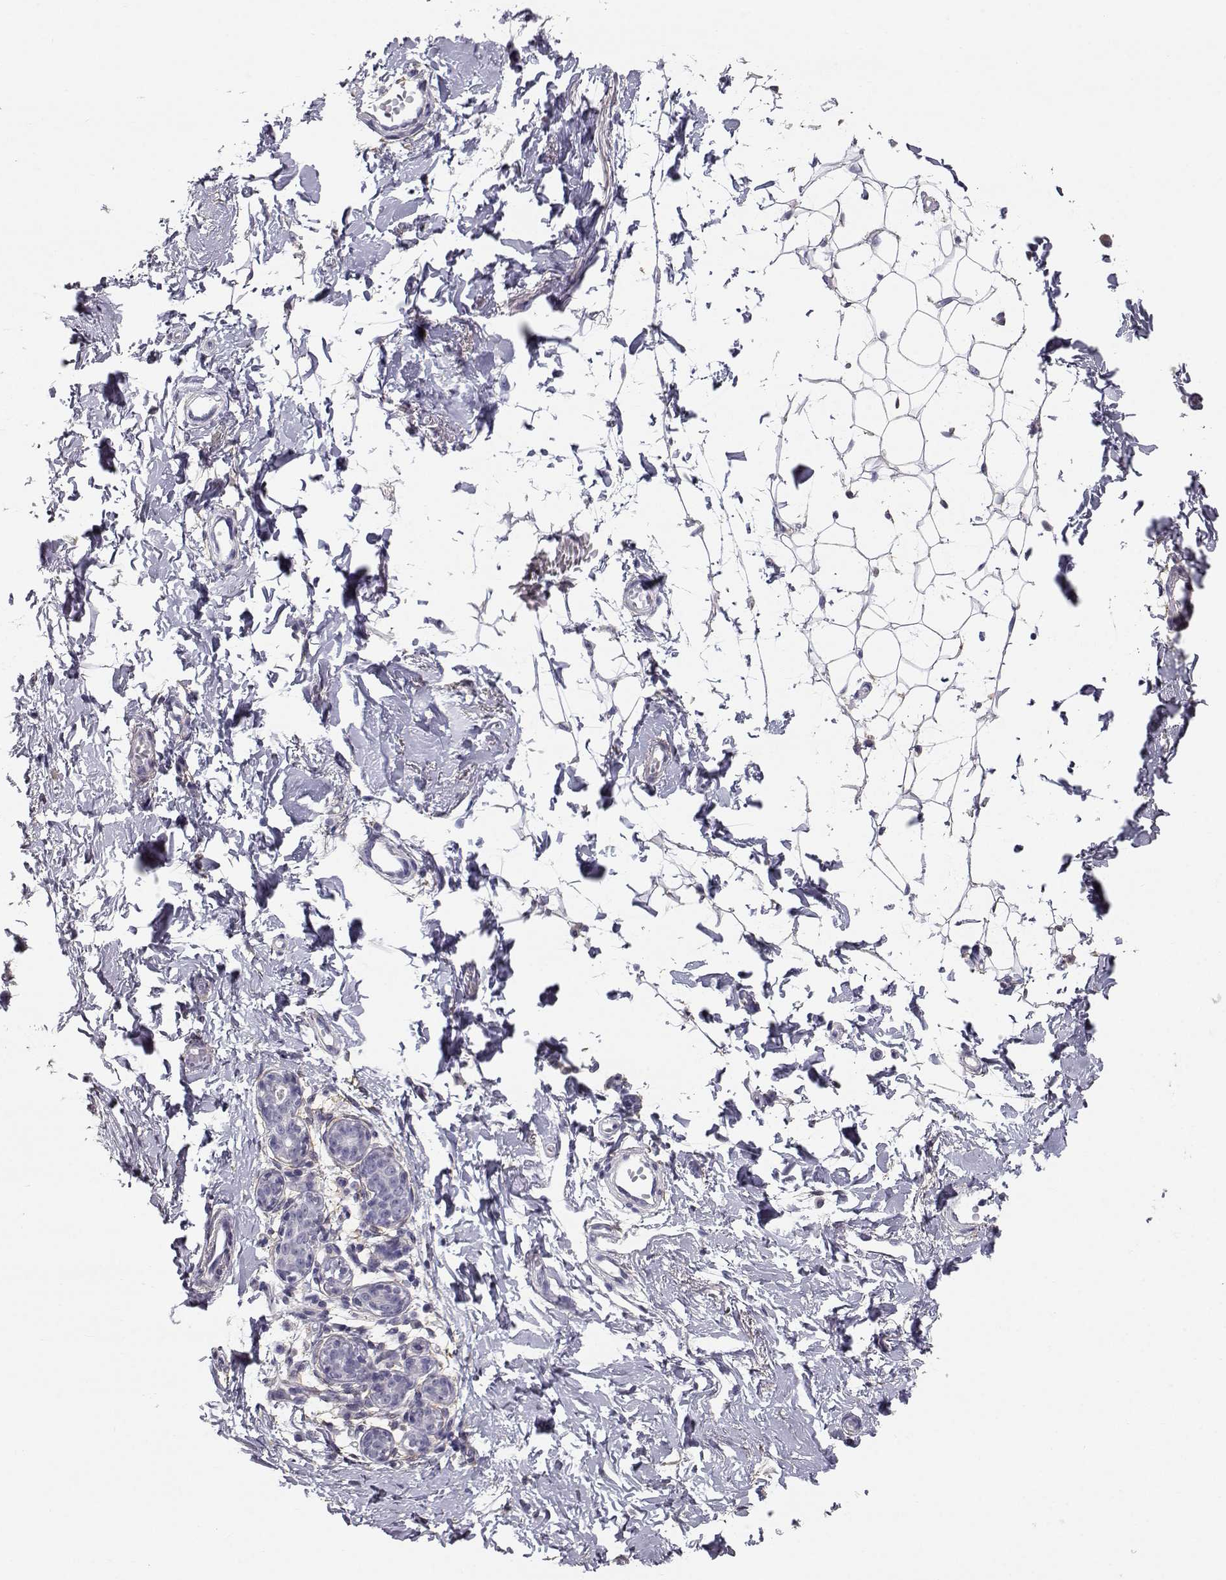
{"staining": {"intensity": "negative", "quantity": "none", "location": "none"}, "tissue": "breast", "cell_type": "Adipocytes", "image_type": "normal", "snomed": [{"axis": "morphology", "description": "Normal tissue, NOS"}, {"axis": "topography", "description": "Breast"}], "caption": "The image exhibits no staining of adipocytes in unremarkable breast.", "gene": "SPDYE4", "patient": {"sex": "female", "age": 37}}